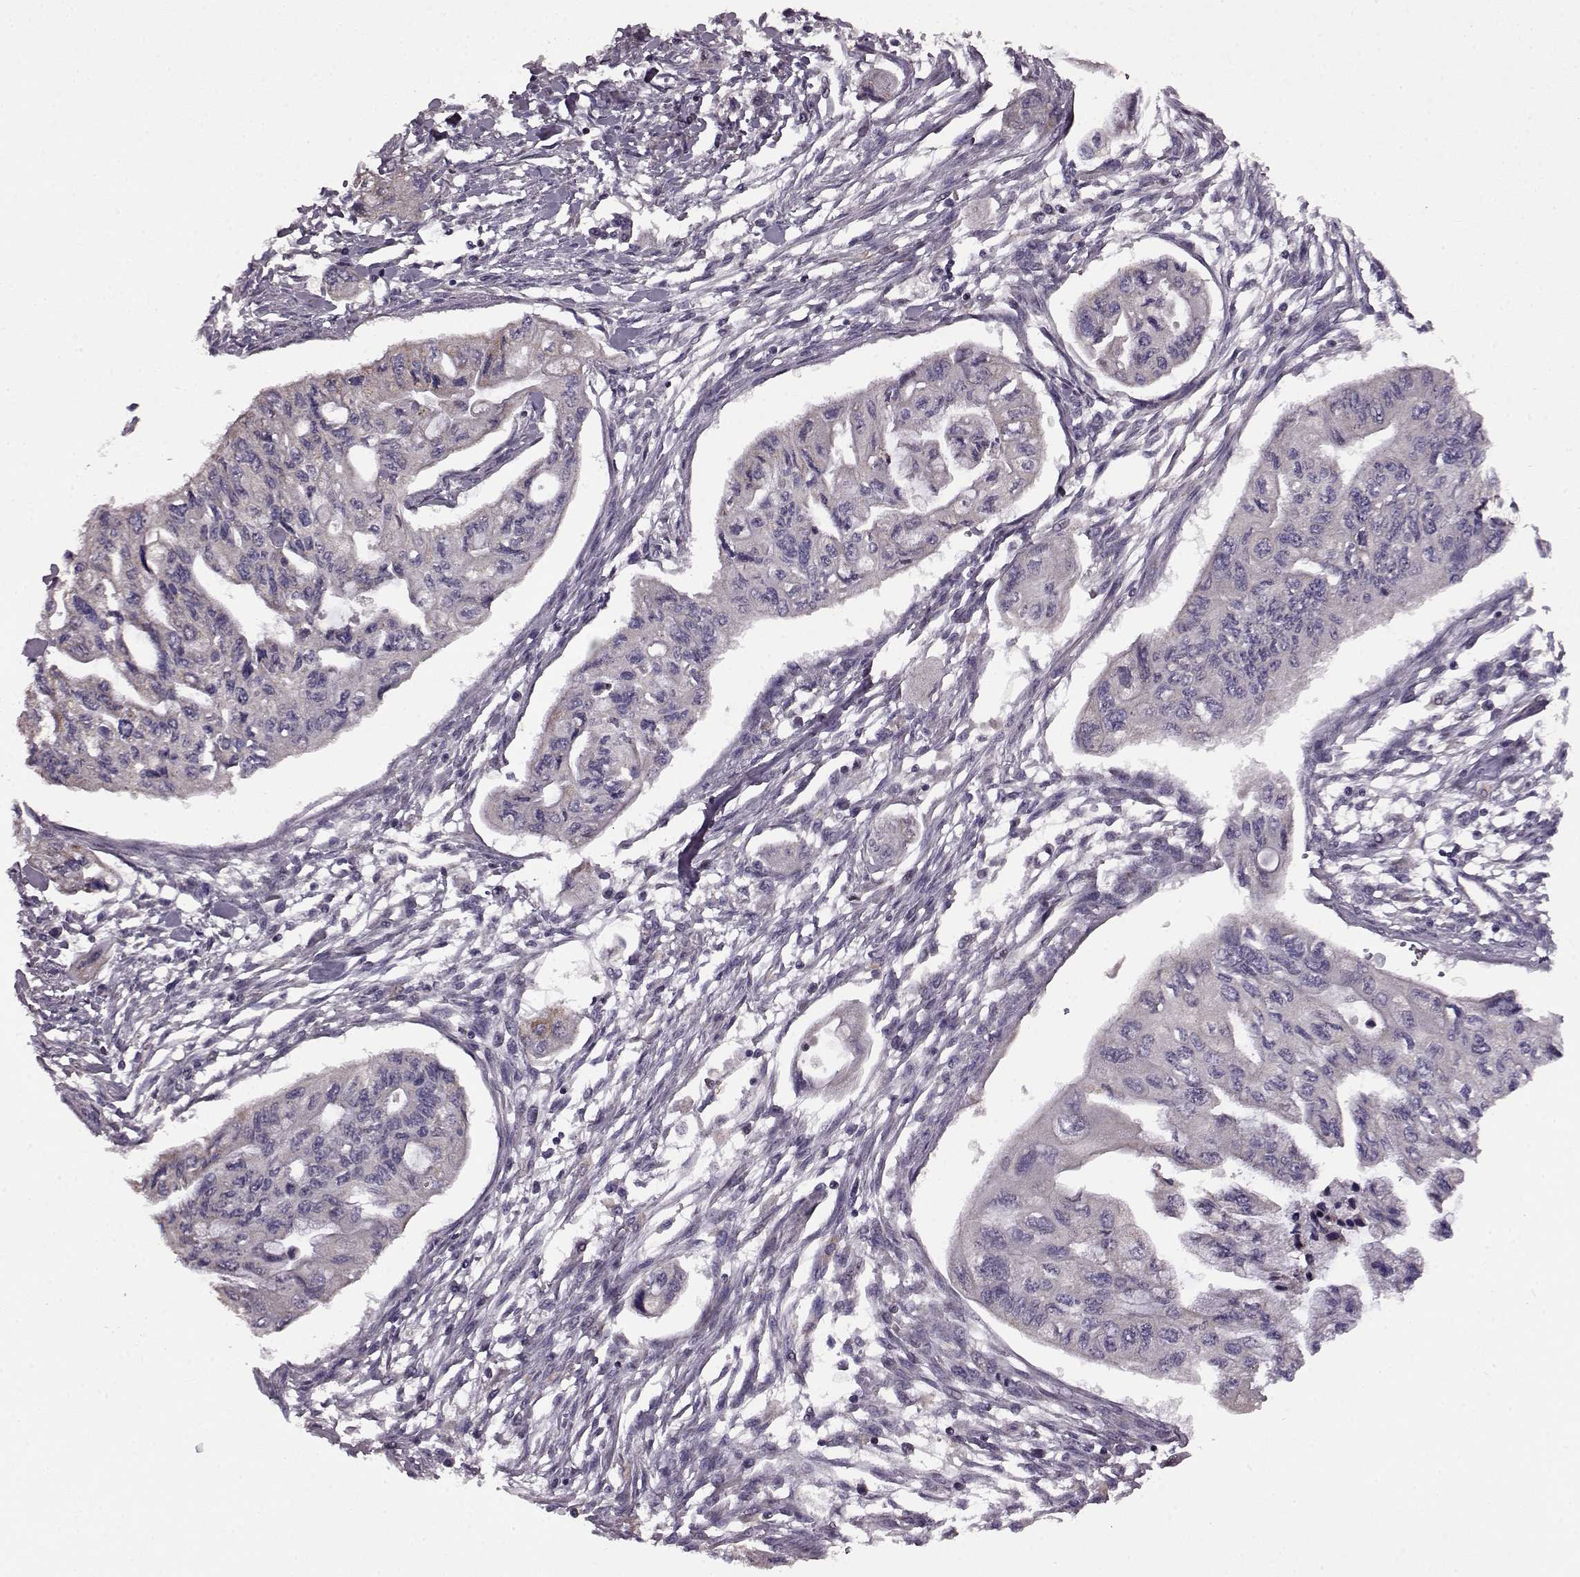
{"staining": {"intensity": "negative", "quantity": "none", "location": "none"}, "tissue": "pancreatic cancer", "cell_type": "Tumor cells", "image_type": "cancer", "snomed": [{"axis": "morphology", "description": "Adenocarcinoma, NOS"}, {"axis": "topography", "description": "Pancreas"}], "caption": "This image is of pancreatic cancer (adenocarcinoma) stained with immunohistochemistry to label a protein in brown with the nuclei are counter-stained blue. There is no positivity in tumor cells.", "gene": "MTSS1", "patient": {"sex": "female", "age": 76}}